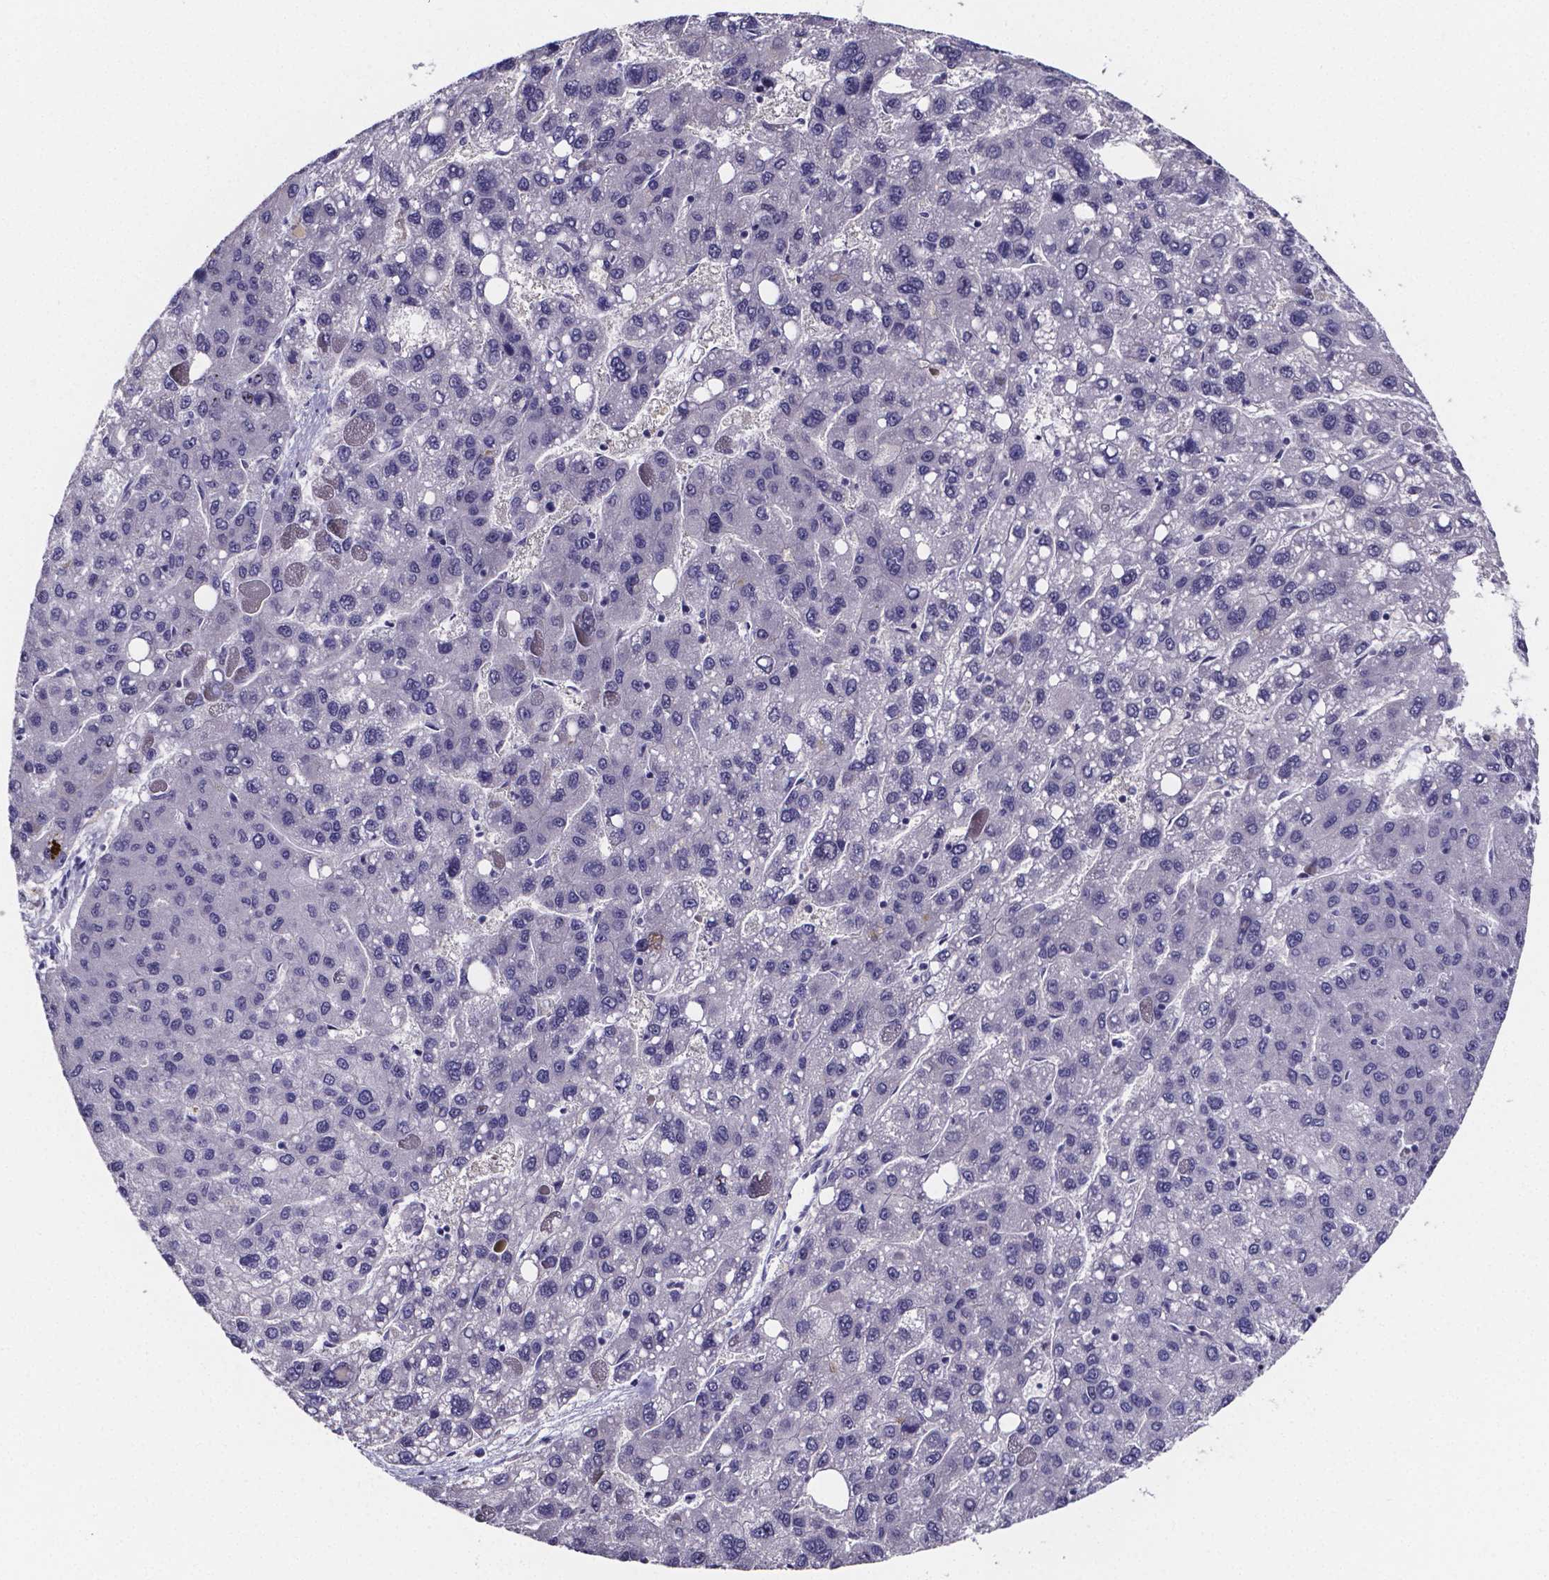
{"staining": {"intensity": "negative", "quantity": "none", "location": "none"}, "tissue": "liver cancer", "cell_type": "Tumor cells", "image_type": "cancer", "snomed": [{"axis": "morphology", "description": "Carcinoma, Hepatocellular, NOS"}, {"axis": "topography", "description": "Liver"}], "caption": "Image shows no significant protein expression in tumor cells of liver cancer (hepatocellular carcinoma).", "gene": "IZUMO1", "patient": {"sex": "female", "age": 82}}